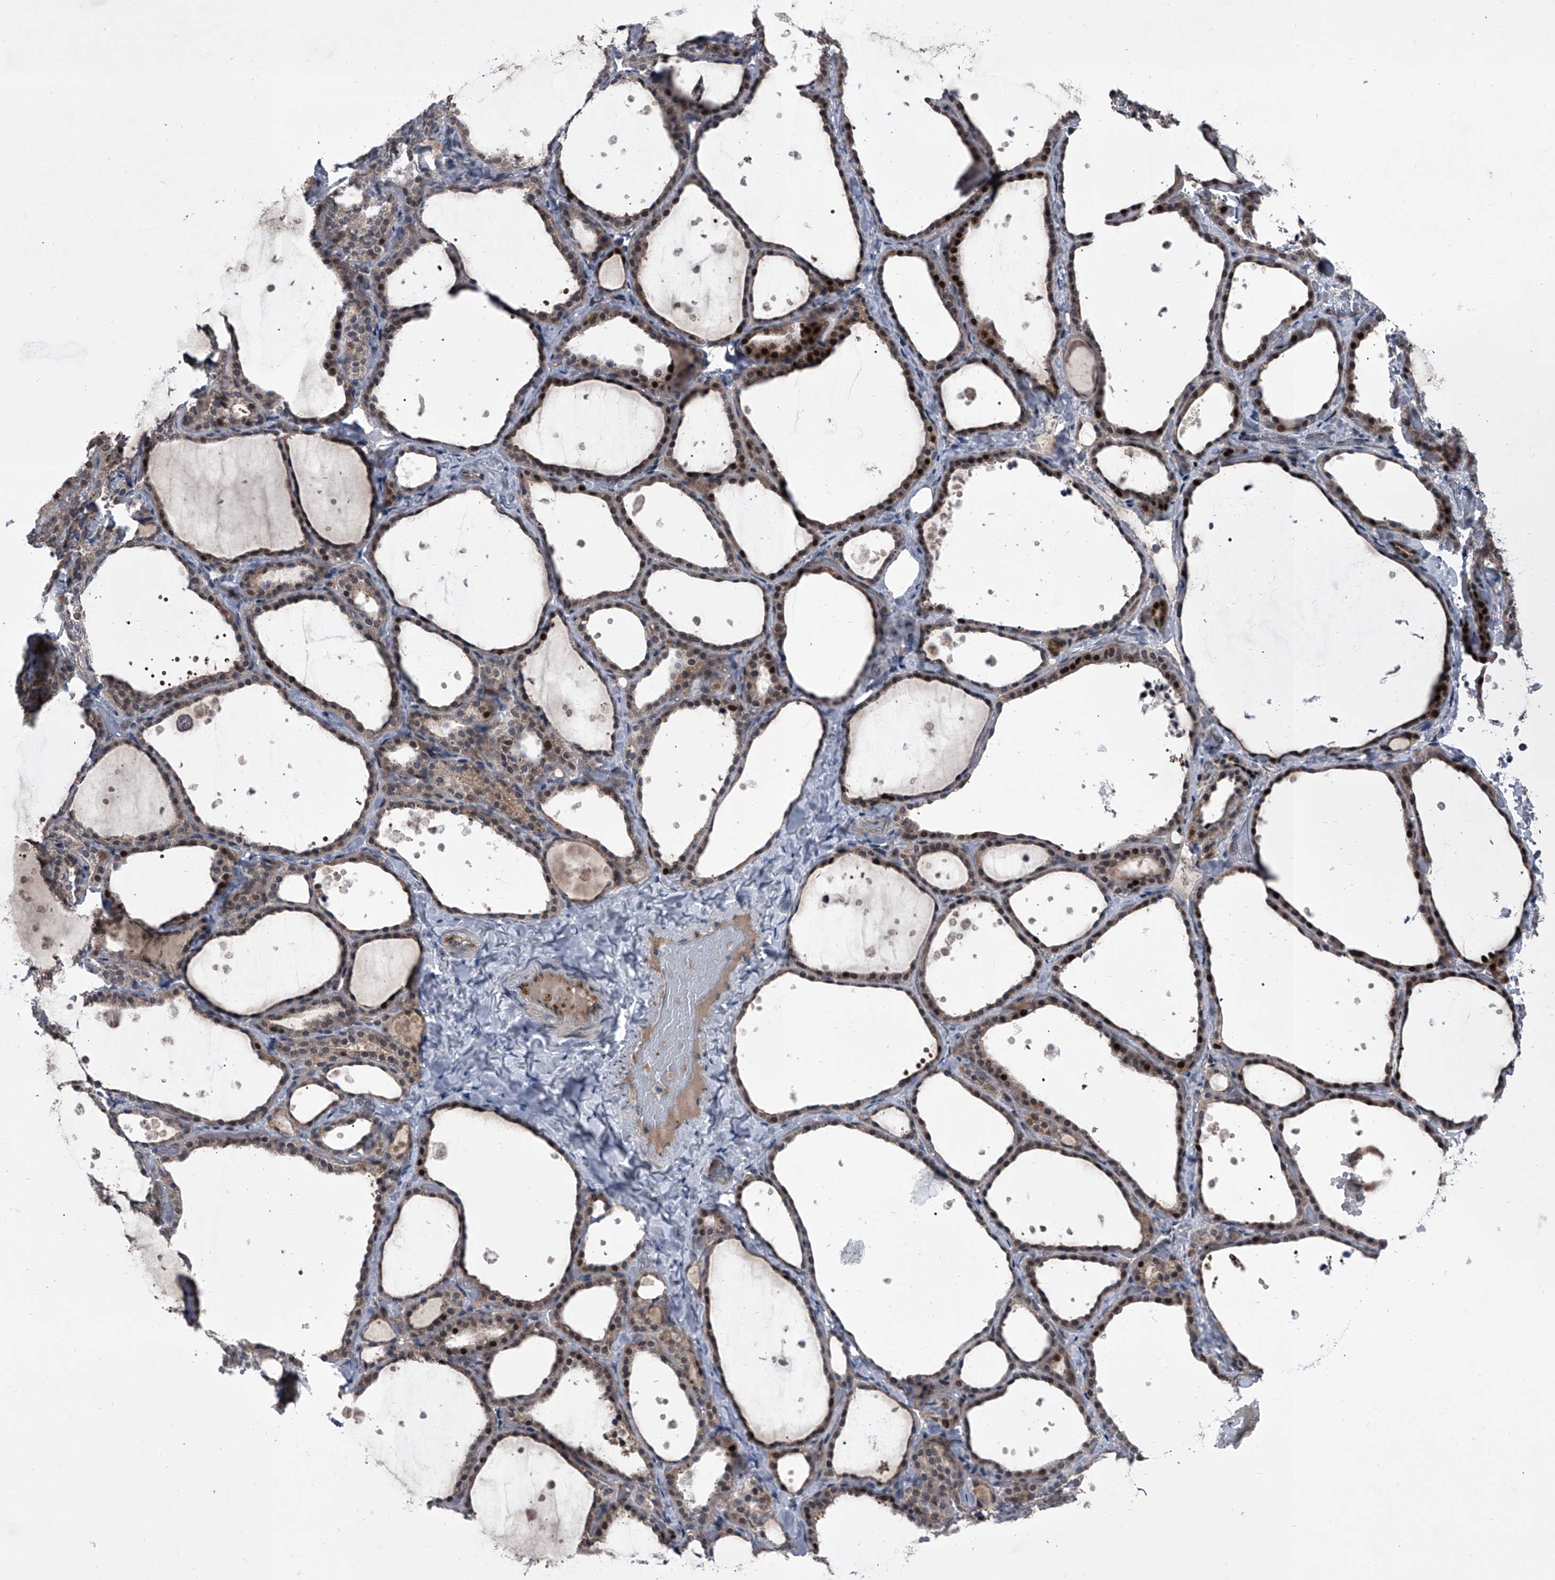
{"staining": {"intensity": "moderate", "quantity": "25%-75%", "location": "cytoplasmic/membranous,nuclear"}, "tissue": "thyroid gland", "cell_type": "Glandular cells", "image_type": "normal", "snomed": [{"axis": "morphology", "description": "Normal tissue, NOS"}, {"axis": "topography", "description": "Thyroid gland"}], "caption": "Protein staining shows moderate cytoplasmic/membranous,nuclear staining in about 25%-75% of glandular cells in normal thyroid gland.", "gene": "ELK4", "patient": {"sex": "female", "age": 44}}